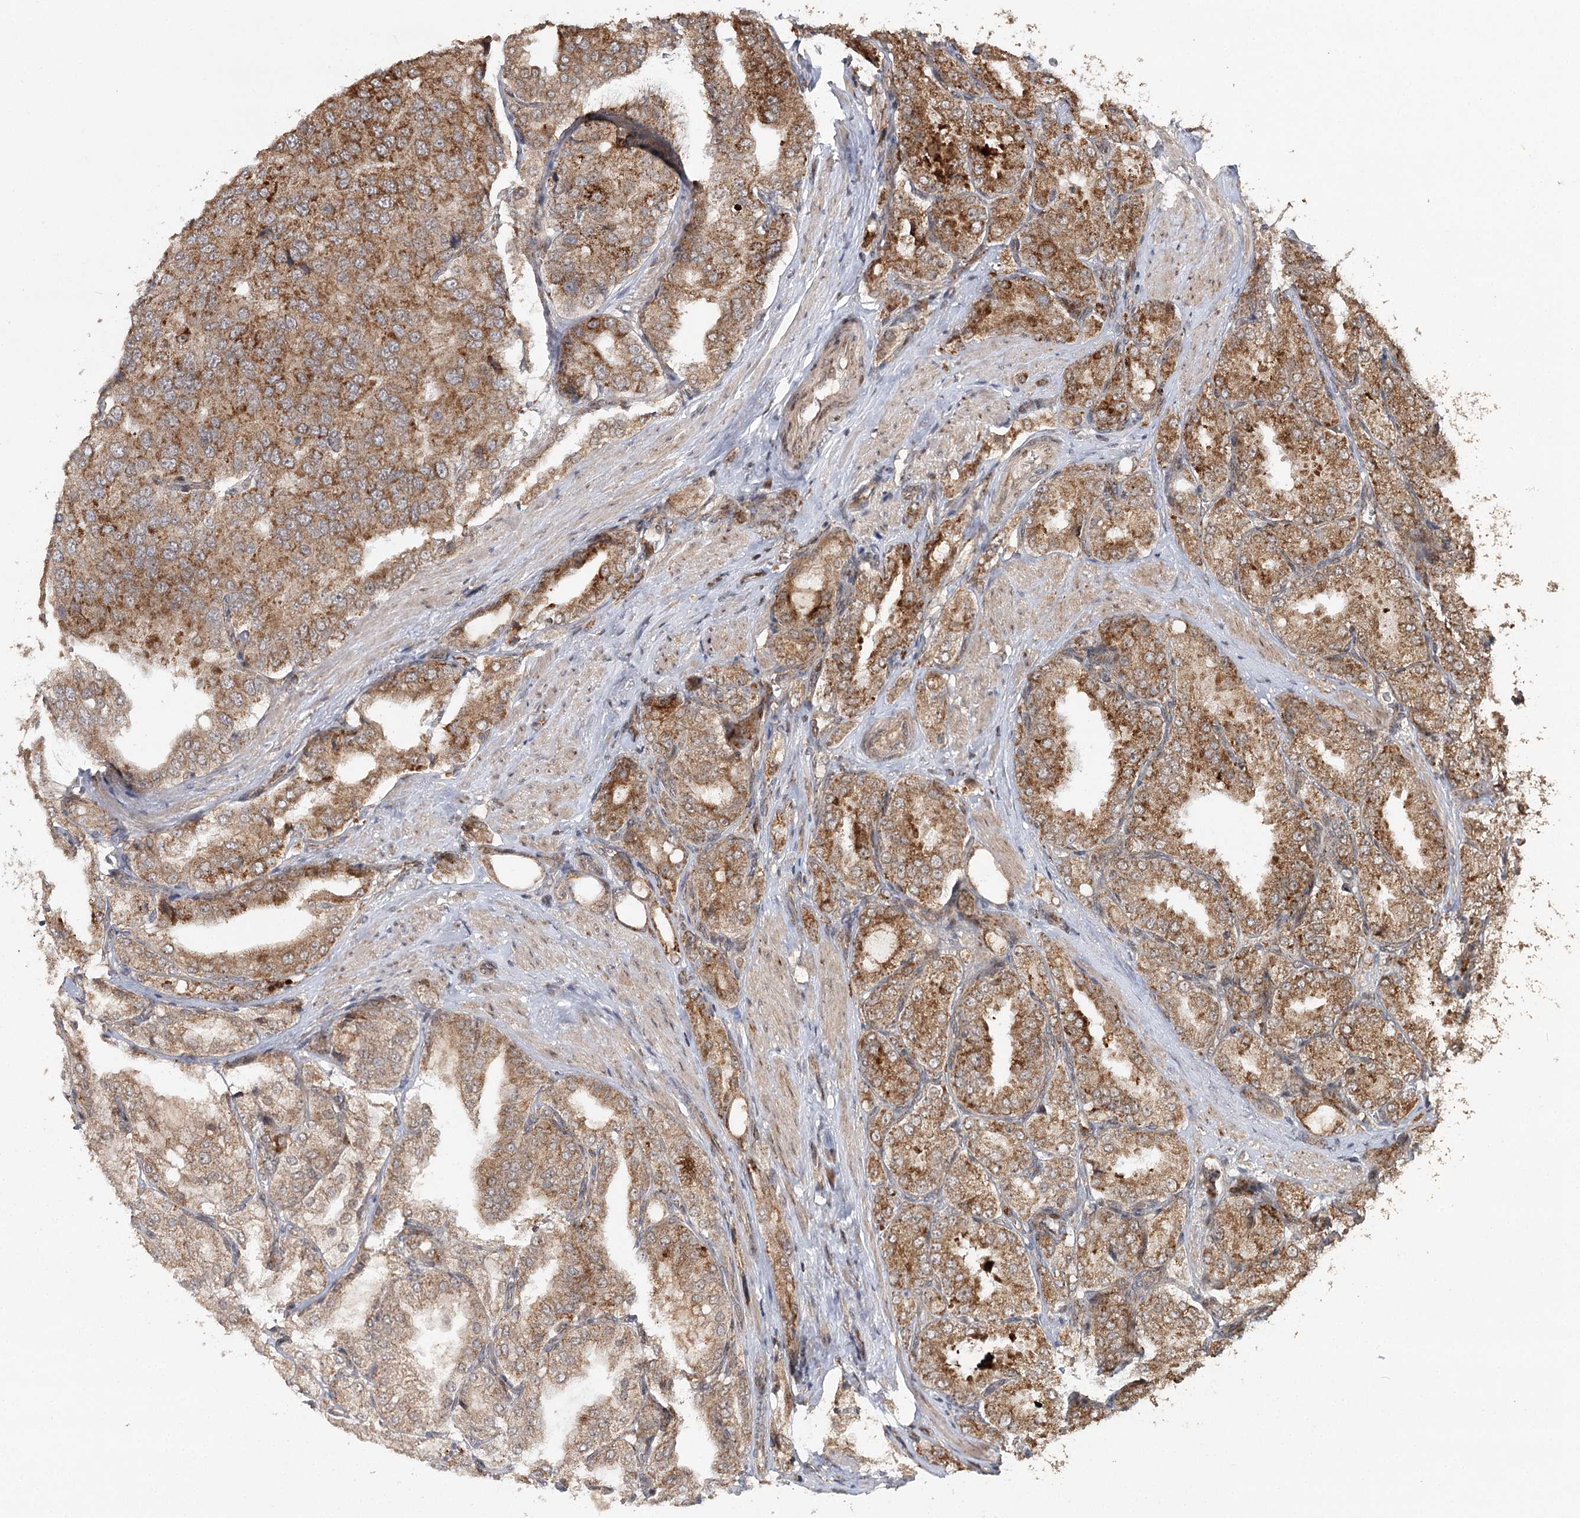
{"staining": {"intensity": "moderate", "quantity": ">75%", "location": "cytoplasmic/membranous"}, "tissue": "prostate cancer", "cell_type": "Tumor cells", "image_type": "cancer", "snomed": [{"axis": "morphology", "description": "Adenocarcinoma, High grade"}, {"axis": "topography", "description": "Prostate"}], "caption": "Brown immunohistochemical staining in prostate cancer (high-grade adenocarcinoma) demonstrates moderate cytoplasmic/membranous staining in about >75% of tumor cells. The protein of interest is shown in brown color, while the nuclei are stained blue.", "gene": "ZNRF3", "patient": {"sex": "male", "age": 50}}